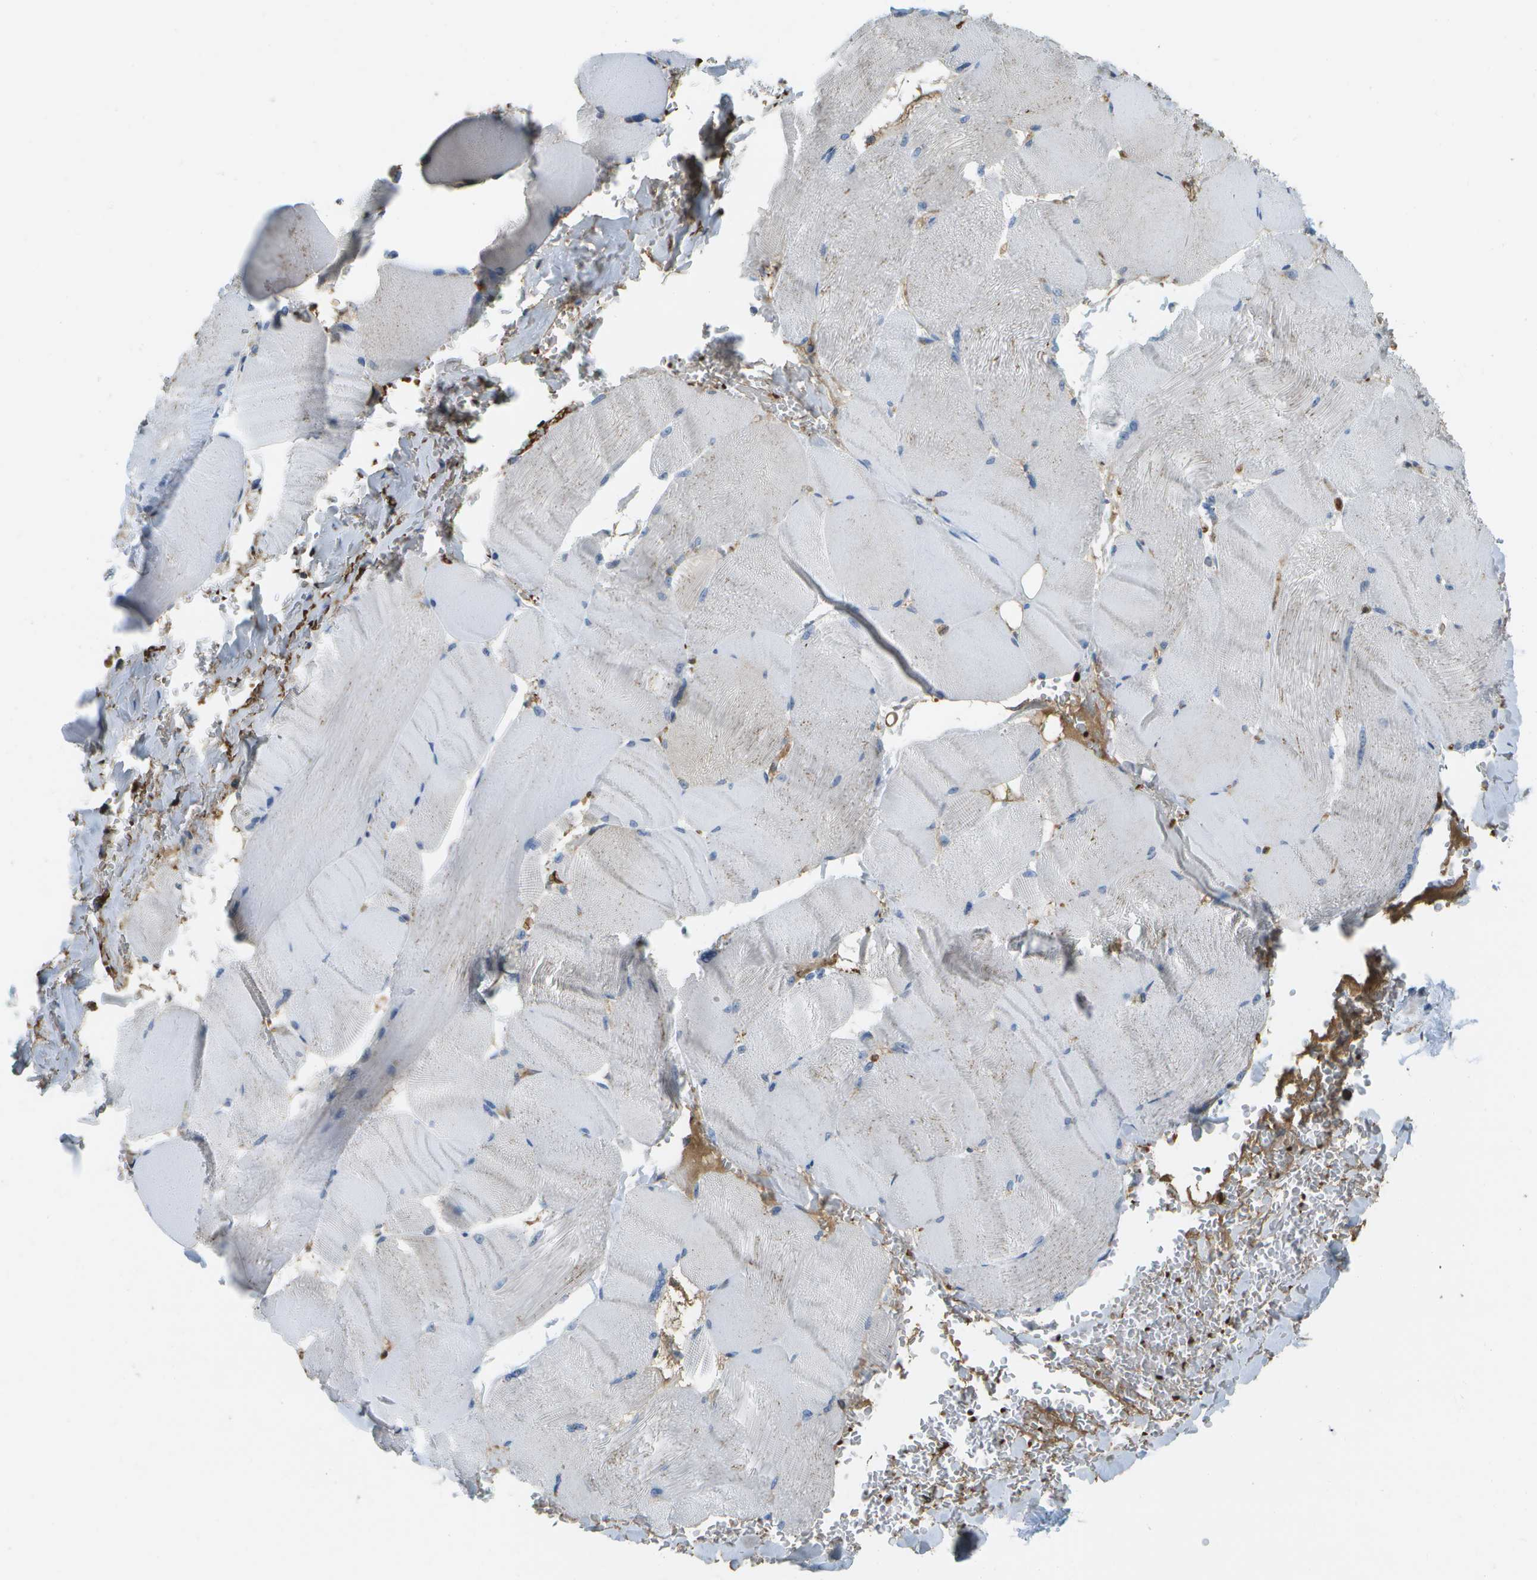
{"staining": {"intensity": "negative", "quantity": "none", "location": "none"}, "tissue": "skeletal muscle", "cell_type": "Myocytes", "image_type": "normal", "snomed": [{"axis": "morphology", "description": "Normal tissue, NOS"}, {"axis": "topography", "description": "Skin"}, {"axis": "topography", "description": "Skeletal muscle"}], "caption": "This image is of benign skeletal muscle stained with immunohistochemistry to label a protein in brown with the nuclei are counter-stained blue. There is no staining in myocytes. The staining was performed using DAB (3,3'-diaminobenzidine) to visualize the protein expression in brown, while the nuclei were stained in blue with hematoxylin (Magnification: 20x).", "gene": "CACHD1", "patient": {"sex": "male", "age": 83}}